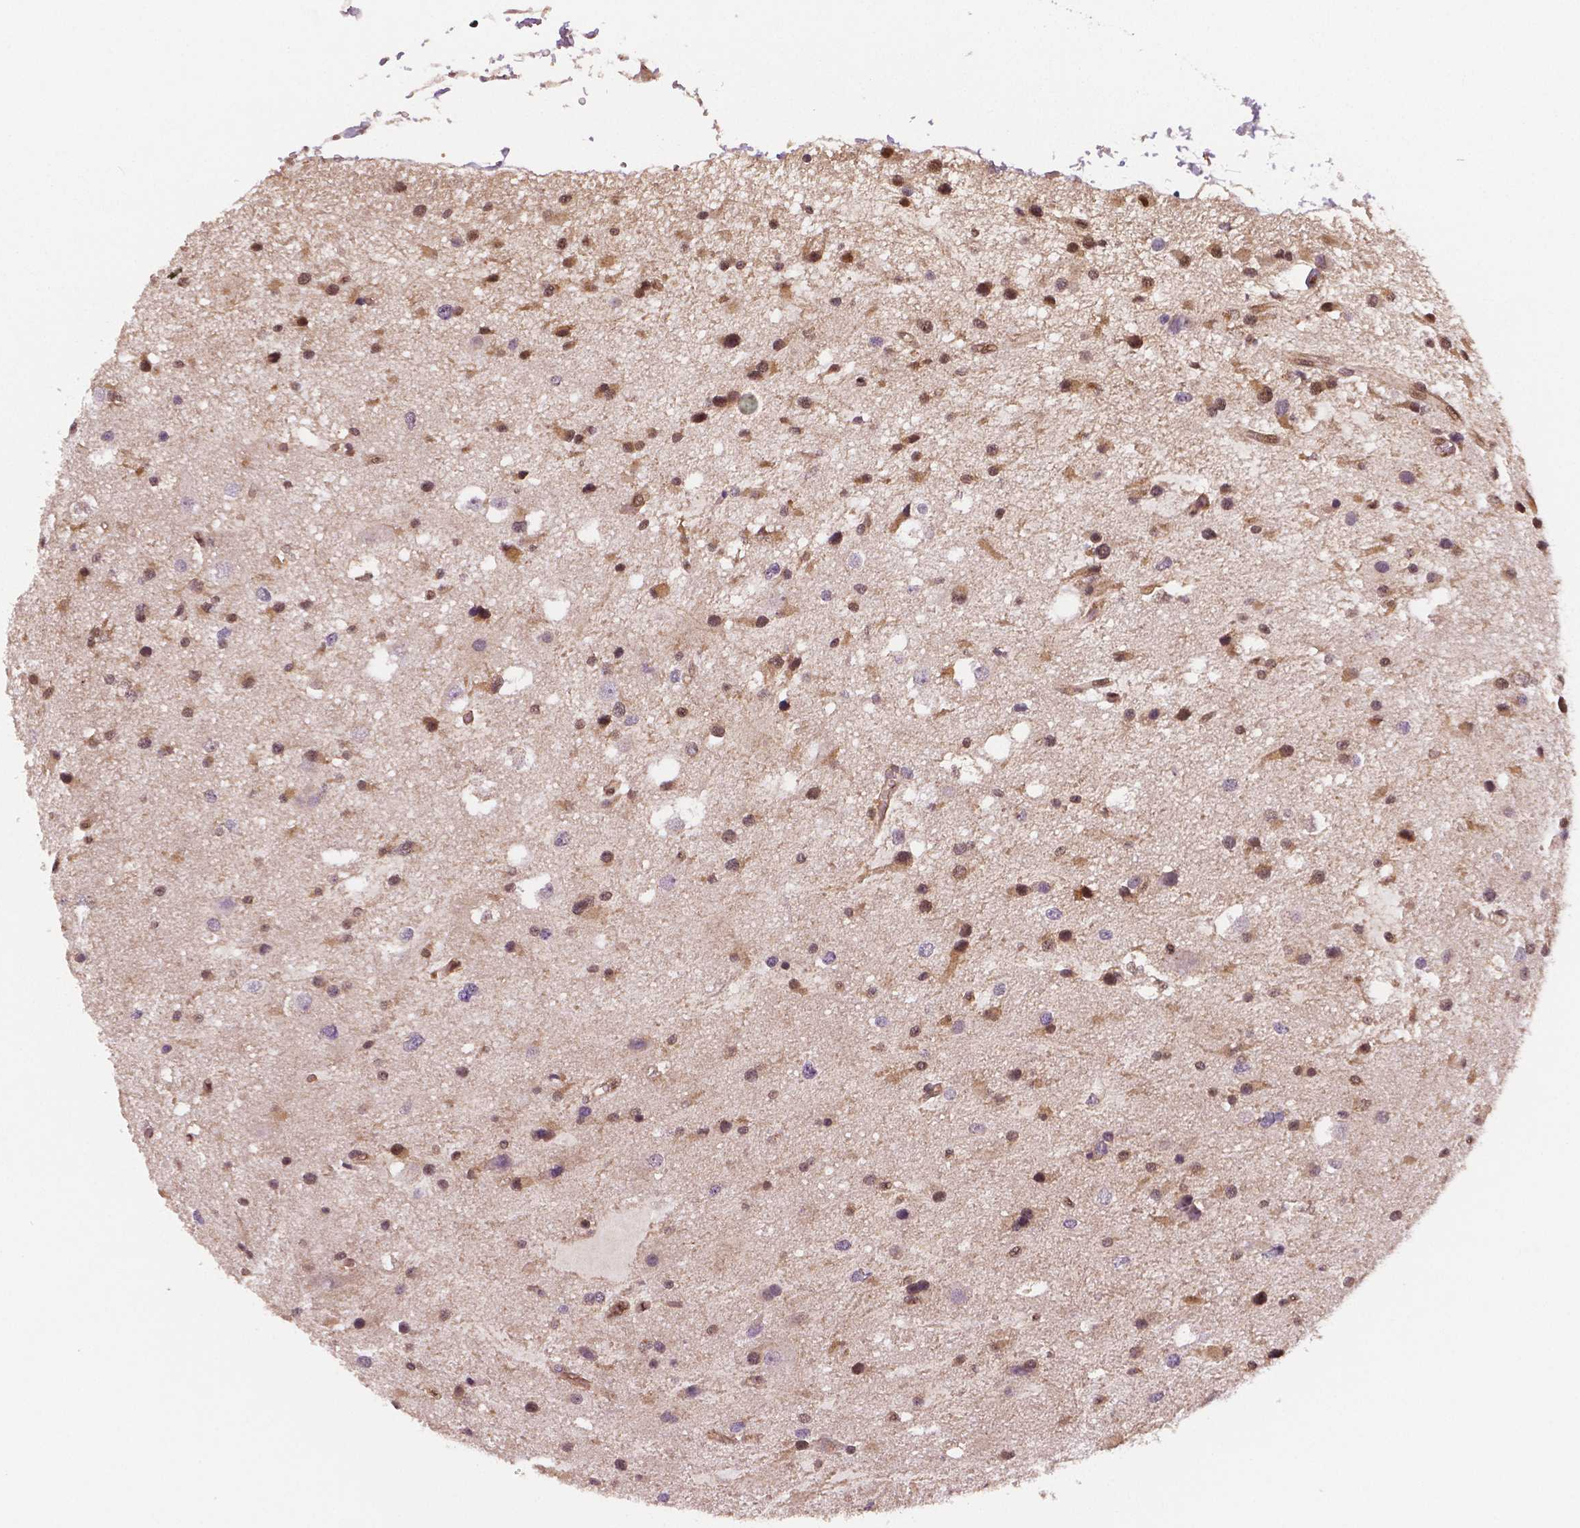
{"staining": {"intensity": "moderate", "quantity": "25%-75%", "location": "cytoplasmic/membranous,nuclear"}, "tissue": "glioma", "cell_type": "Tumor cells", "image_type": "cancer", "snomed": [{"axis": "morphology", "description": "Glioma, malignant, Low grade"}, {"axis": "topography", "description": "Brain"}], "caption": "A brown stain shows moderate cytoplasmic/membranous and nuclear expression of a protein in glioma tumor cells.", "gene": "STAT3", "patient": {"sex": "female", "age": 32}}